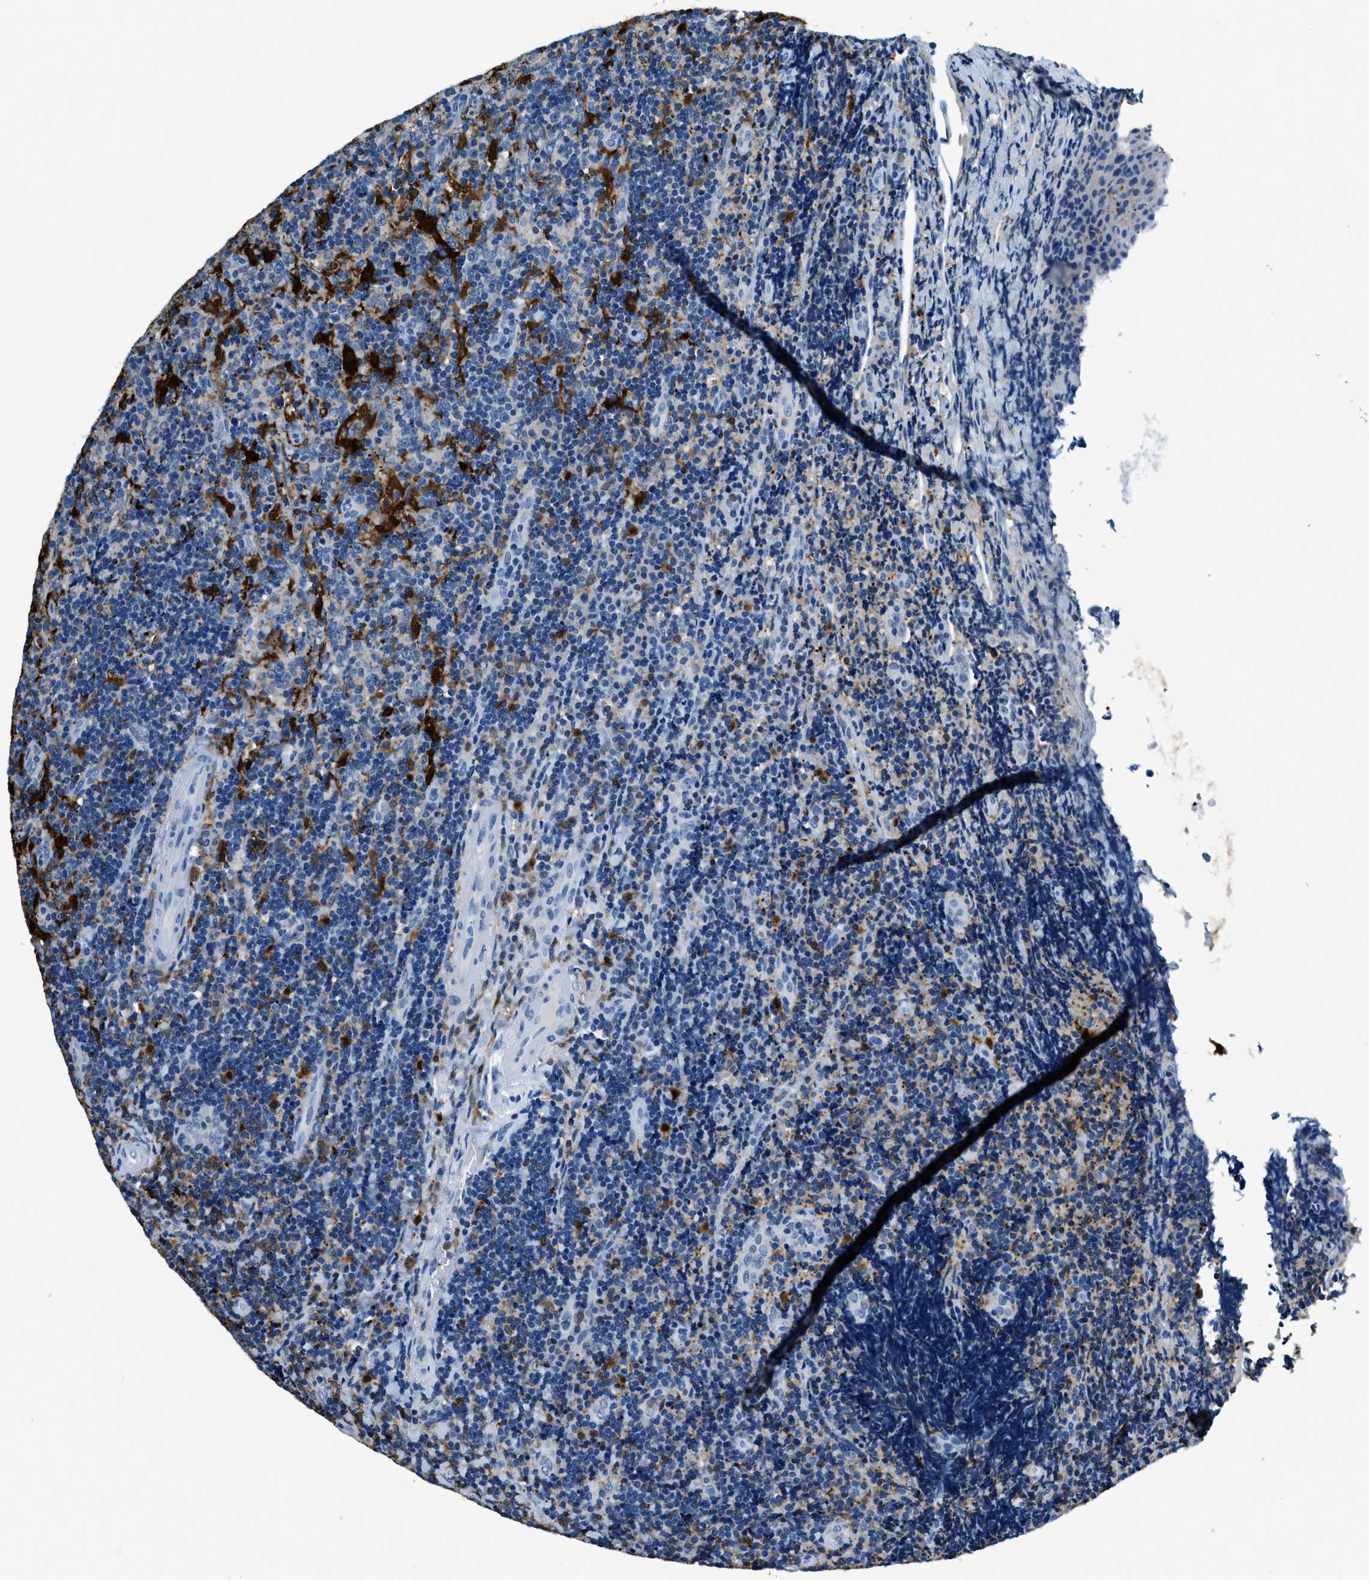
{"staining": {"intensity": "moderate", "quantity": "<25%", "location": "cytoplasmic/membranous"}, "tissue": "lymphoma", "cell_type": "Tumor cells", "image_type": "cancer", "snomed": [{"axis": "morphology", "description": "Malignant lymphoma, non-Hodgkin's type, High grade"}, {"axis": "topography", "description": "Tonsil"}], "caption": "Immunohistochemistry of lymphoma shows low levels of moderate cytoplasmic/membranous positivity in approximately <25% of tumor cells.", "gene": "CAPG", "patient": {"sex": "female", "age": 36}}